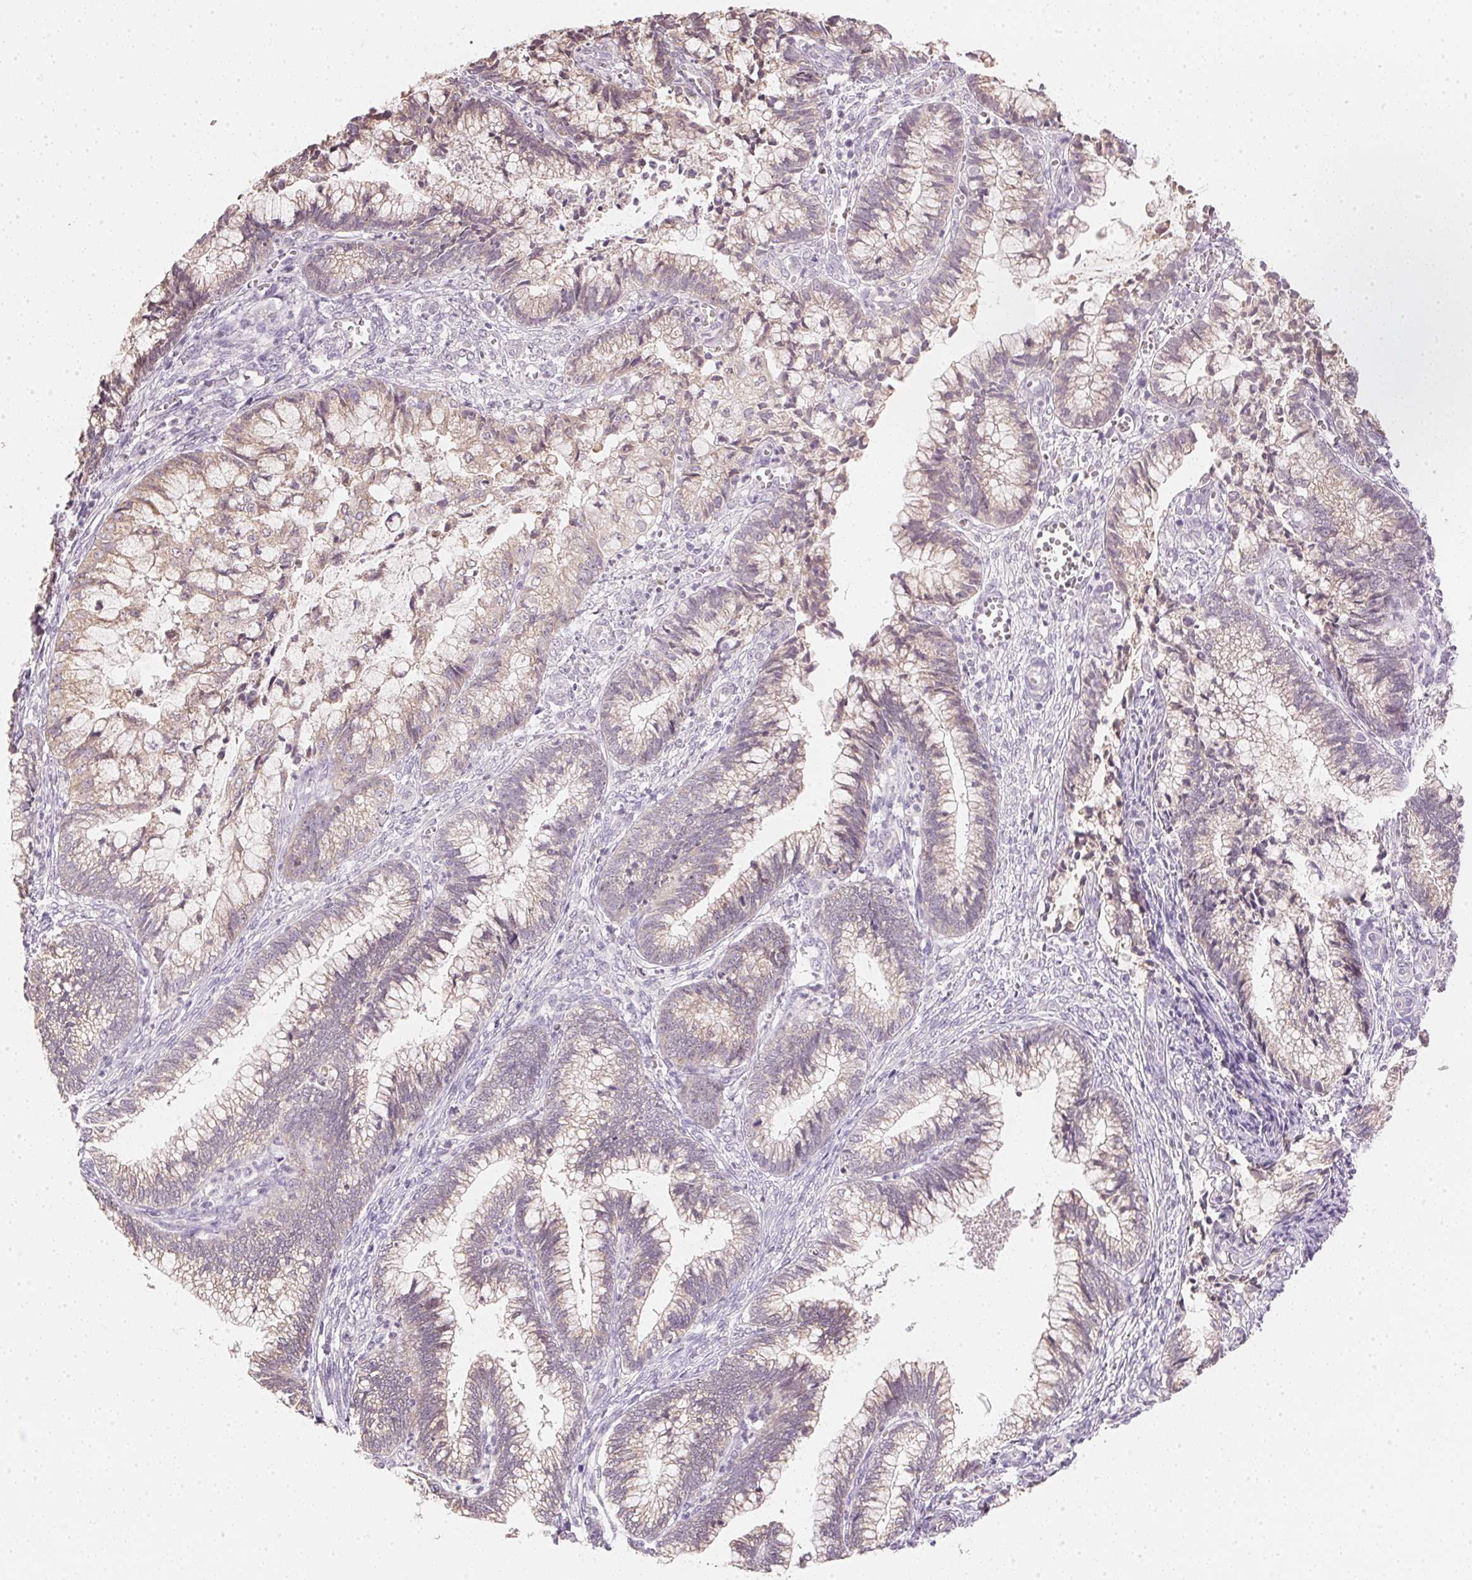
{"staining": {"intensity": "weak", "quantity": "<25%", "location": "cytoplasmic/membranous"}, "tissue": "cervical cancer", "cell_type": "Tumor cells", "image_type": "cancer", "snomed": [{"axis": "morphology", "description": "Adenocarcinoma, NOS"}, {"axis": "topography", "description": "Cervix"}], "caption": "A high-resolution photomicrograph shows IHC staining of cervical cancer (adenocarcinoma), which displays no significant expression in tumor cells.", "gene": "DHCR24", "patient": {"sex": "female", "age": 44}}